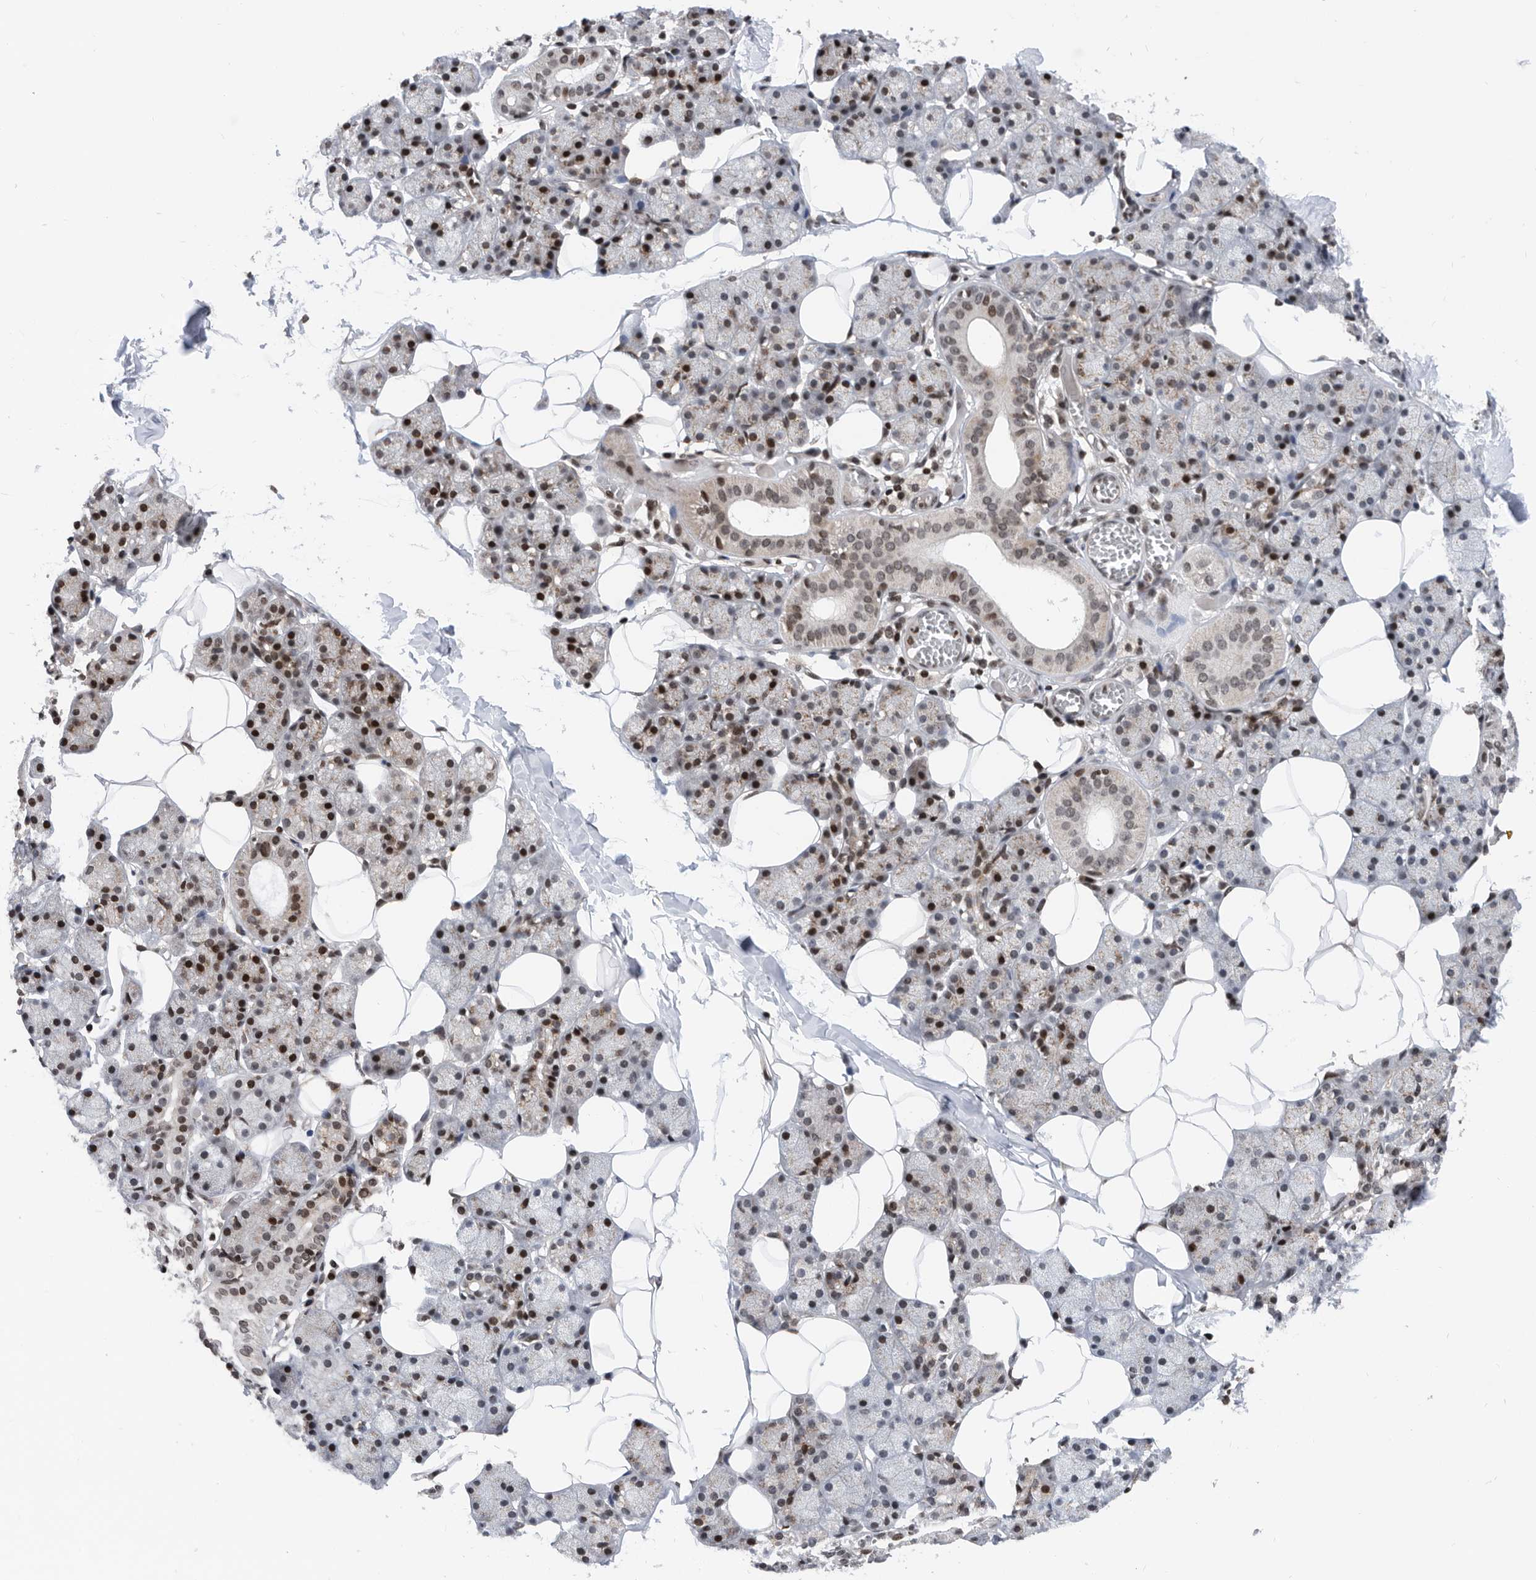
{"staining": {"intensity": "moderate", "quantity": "<25%", "location": "nuclear"}, "tissue": "salivary gland", "cell_type": "Glandular cells", "image_type": "normal", "snomed": [{"axis": "morphology", "description": "Normal tissue, NOS"}, {"axis": "topography", "description": "Salivary gland"}], "caption": "About <25% of glandular cells in benign human salivary gland reveal moderate nuclear protein positivity as visualized by brown immunohistochemical staining.", "gene": "SNRNP48", "patient": {"sex": "female", "age": 33}}